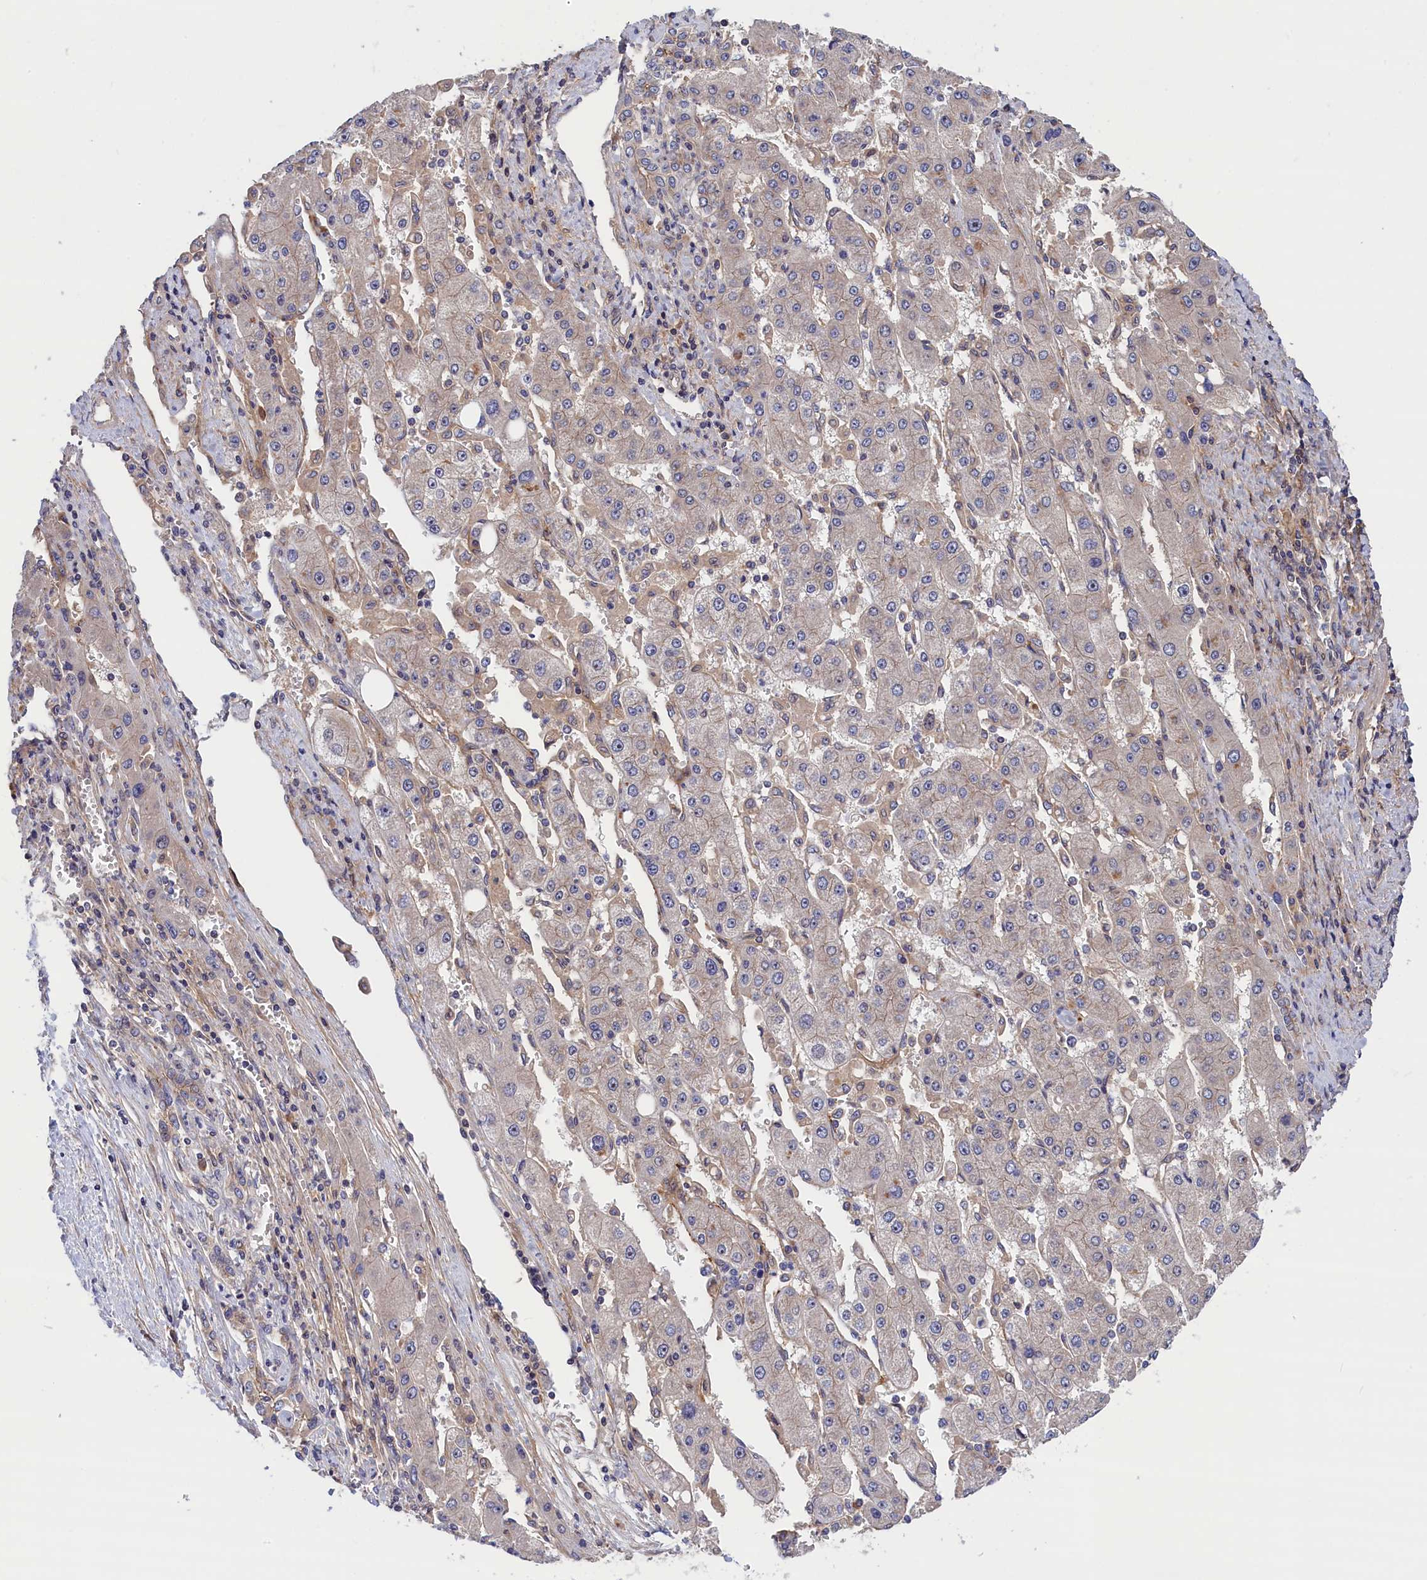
{"staining": {"intensity": "negative", "quantity": "none", "location": "none"}, "tissue": "liver cancer", "cell_type": "Tumor cells", "image_type": "cancer", "snomed": [{"axis": "morphology", "description": "Carcinoma, Hepatocellular, NOS"}, {"axis": "topography", "description": "Liver"}], "caption": "Tumor cells are negative for protein expression in human liver hepatocellular carcinoma.", "gene": "CRACD", "patient": {"sex": "female", "age": 73}}